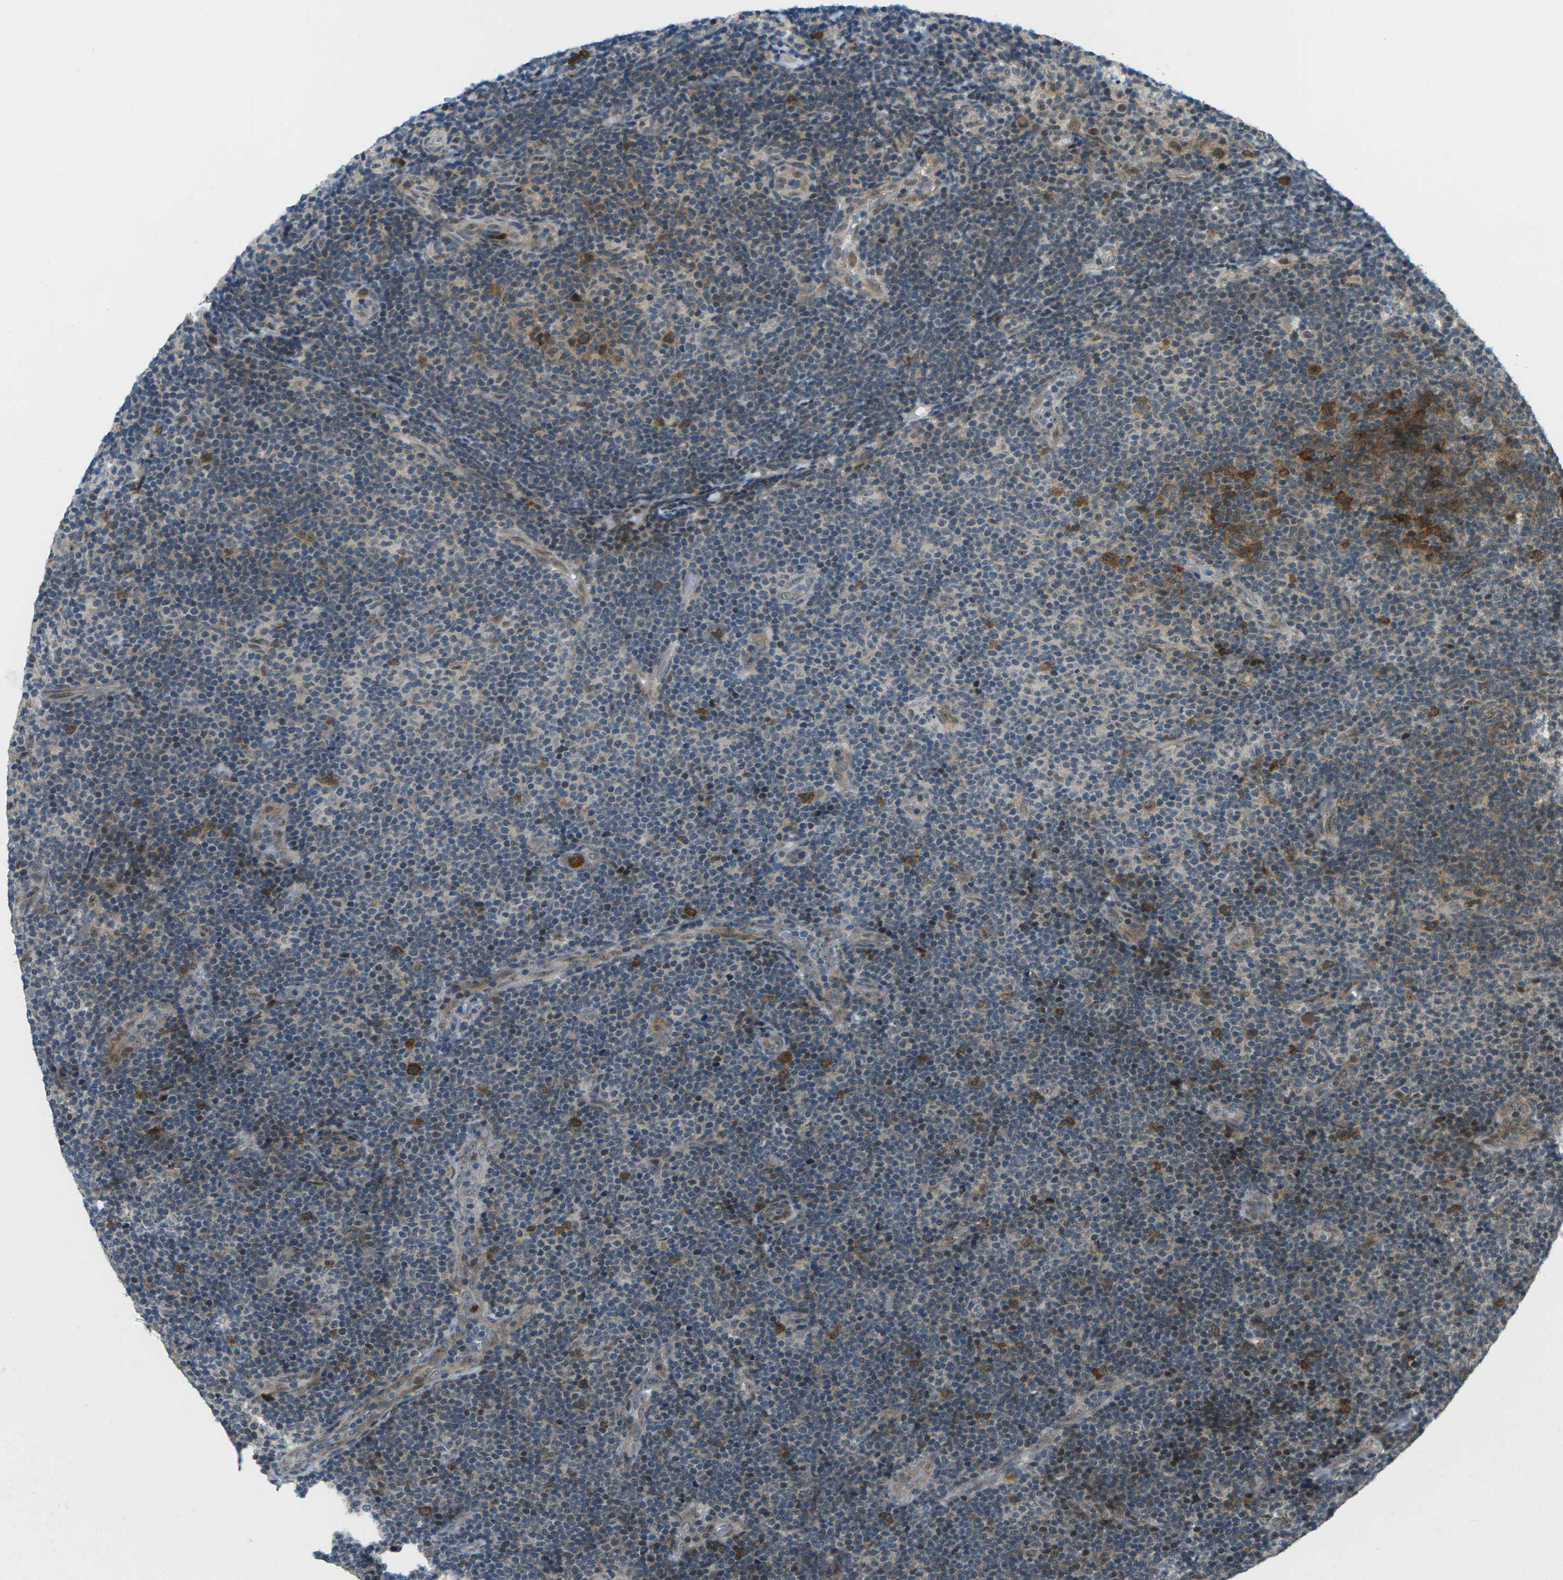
{"staining": {"intensity": "moderate", "quantity": "25%-75%", "location": "cytoplasmic/membranous"}, "tissue": "lymphoma", "cell_type": "Tumor cells", "image_type": "cancer", "snomed": [{"axis": "morphology", "description": "Malignant lymphoma, non-Hodgkin's type, Low grade"}, {"axis": "topography", "description": "Lymph node"}], "caption": "This image demonstrates IHC staining of lymphoma, with medium moderate cytoplasmic/membranous positivity in approximately 25%-75% of tumor cells.", "gene": "UBE2S", "patient": {"sex": "male", "age": 83}}